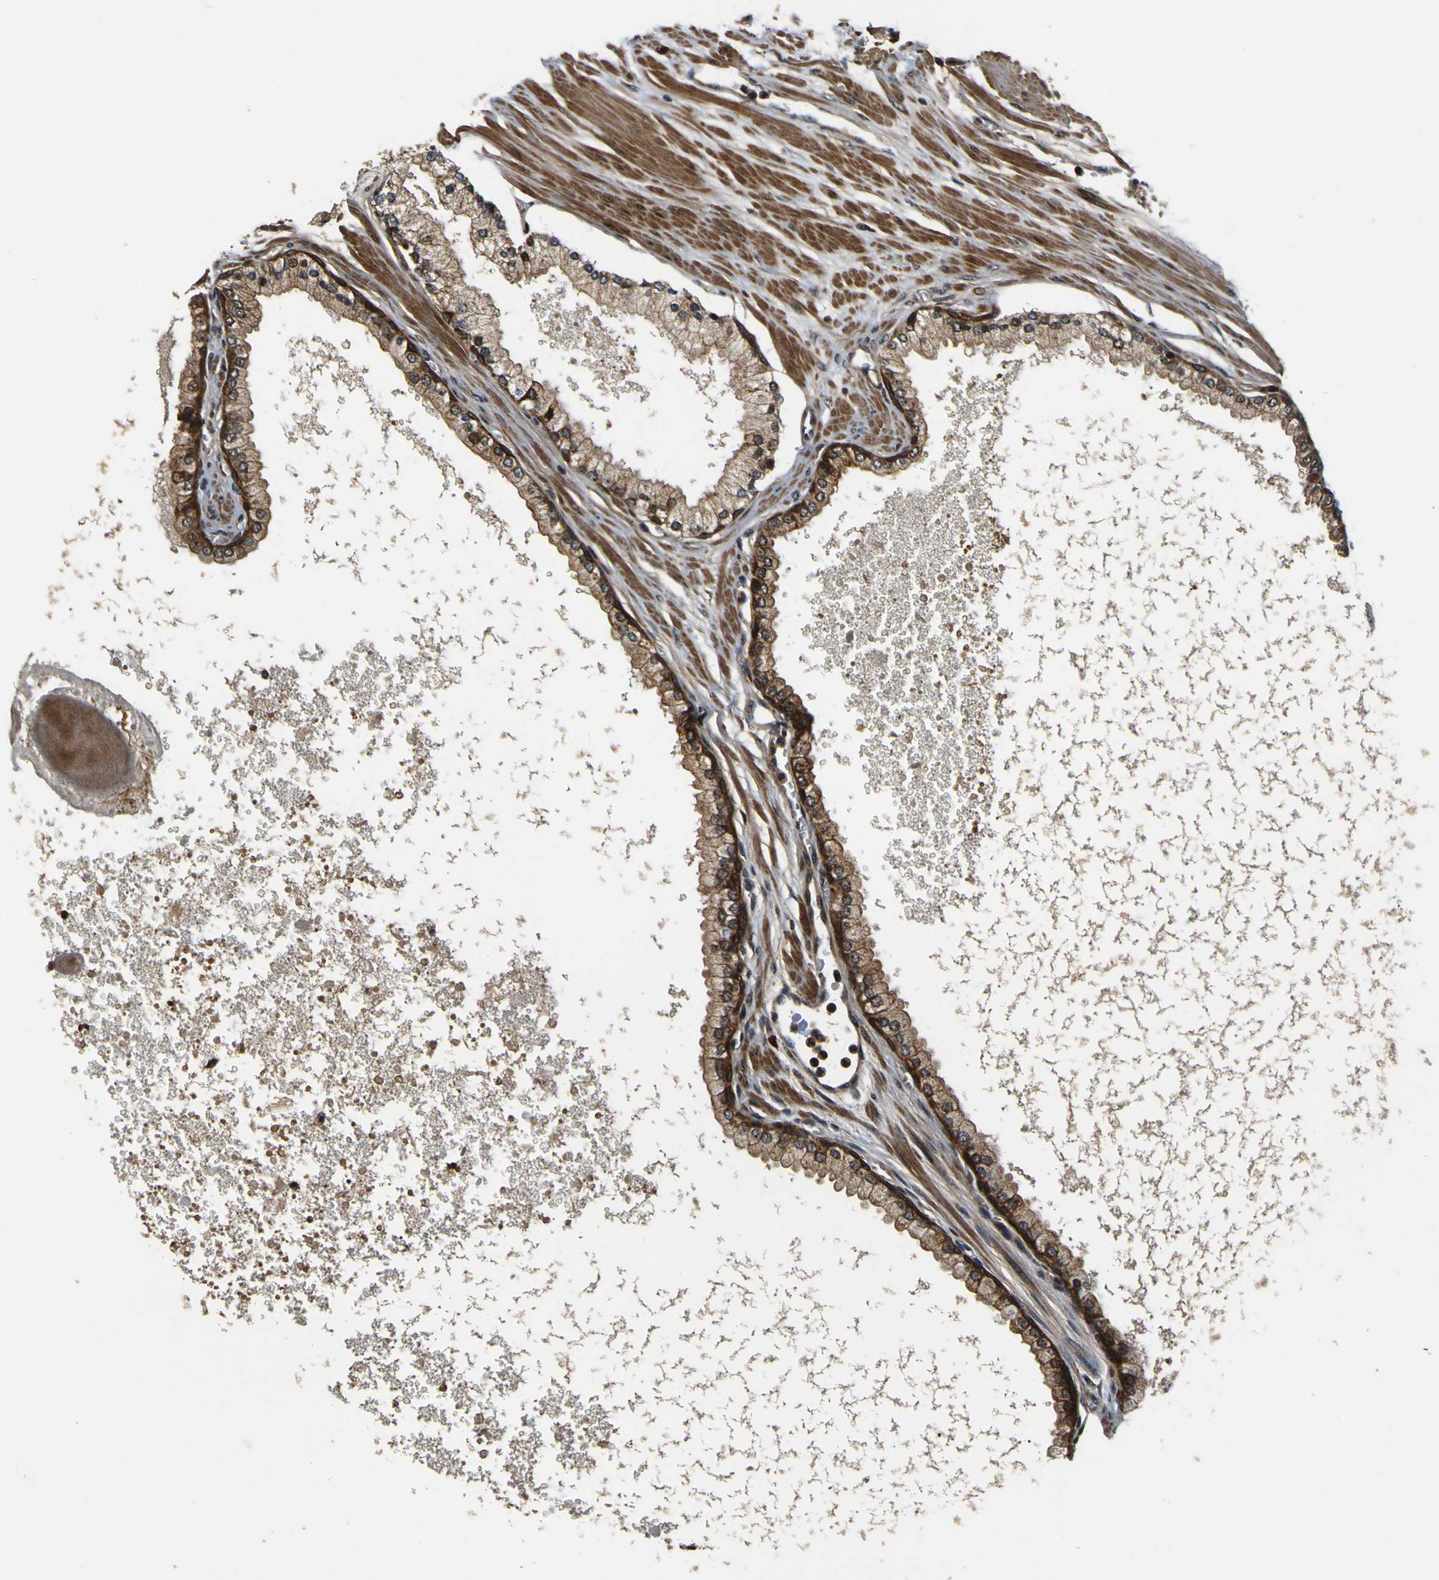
{"staining": {"intensity": "moderate", "quantity": ">75%", "location": "cytoplasmic/membranous,nuclear"}, "tissue": "prostate cancer", "cell_type": "Tumor cells", "image_type": "cancer", "snomed": [{"axis": "morphology", "description": "Adenocarcinoma, High grade"}, {"axis": "topography", "description": "Prostate"}], "caption": "Prostate cancer was stained to show a protein in brown. There is medium levels of moderate cytoplasmic/membranous and nuclear staining in approximately >75% of tumor cells.", "gene": "LRP4", "patient": {"sex": "male", "age": 65}}